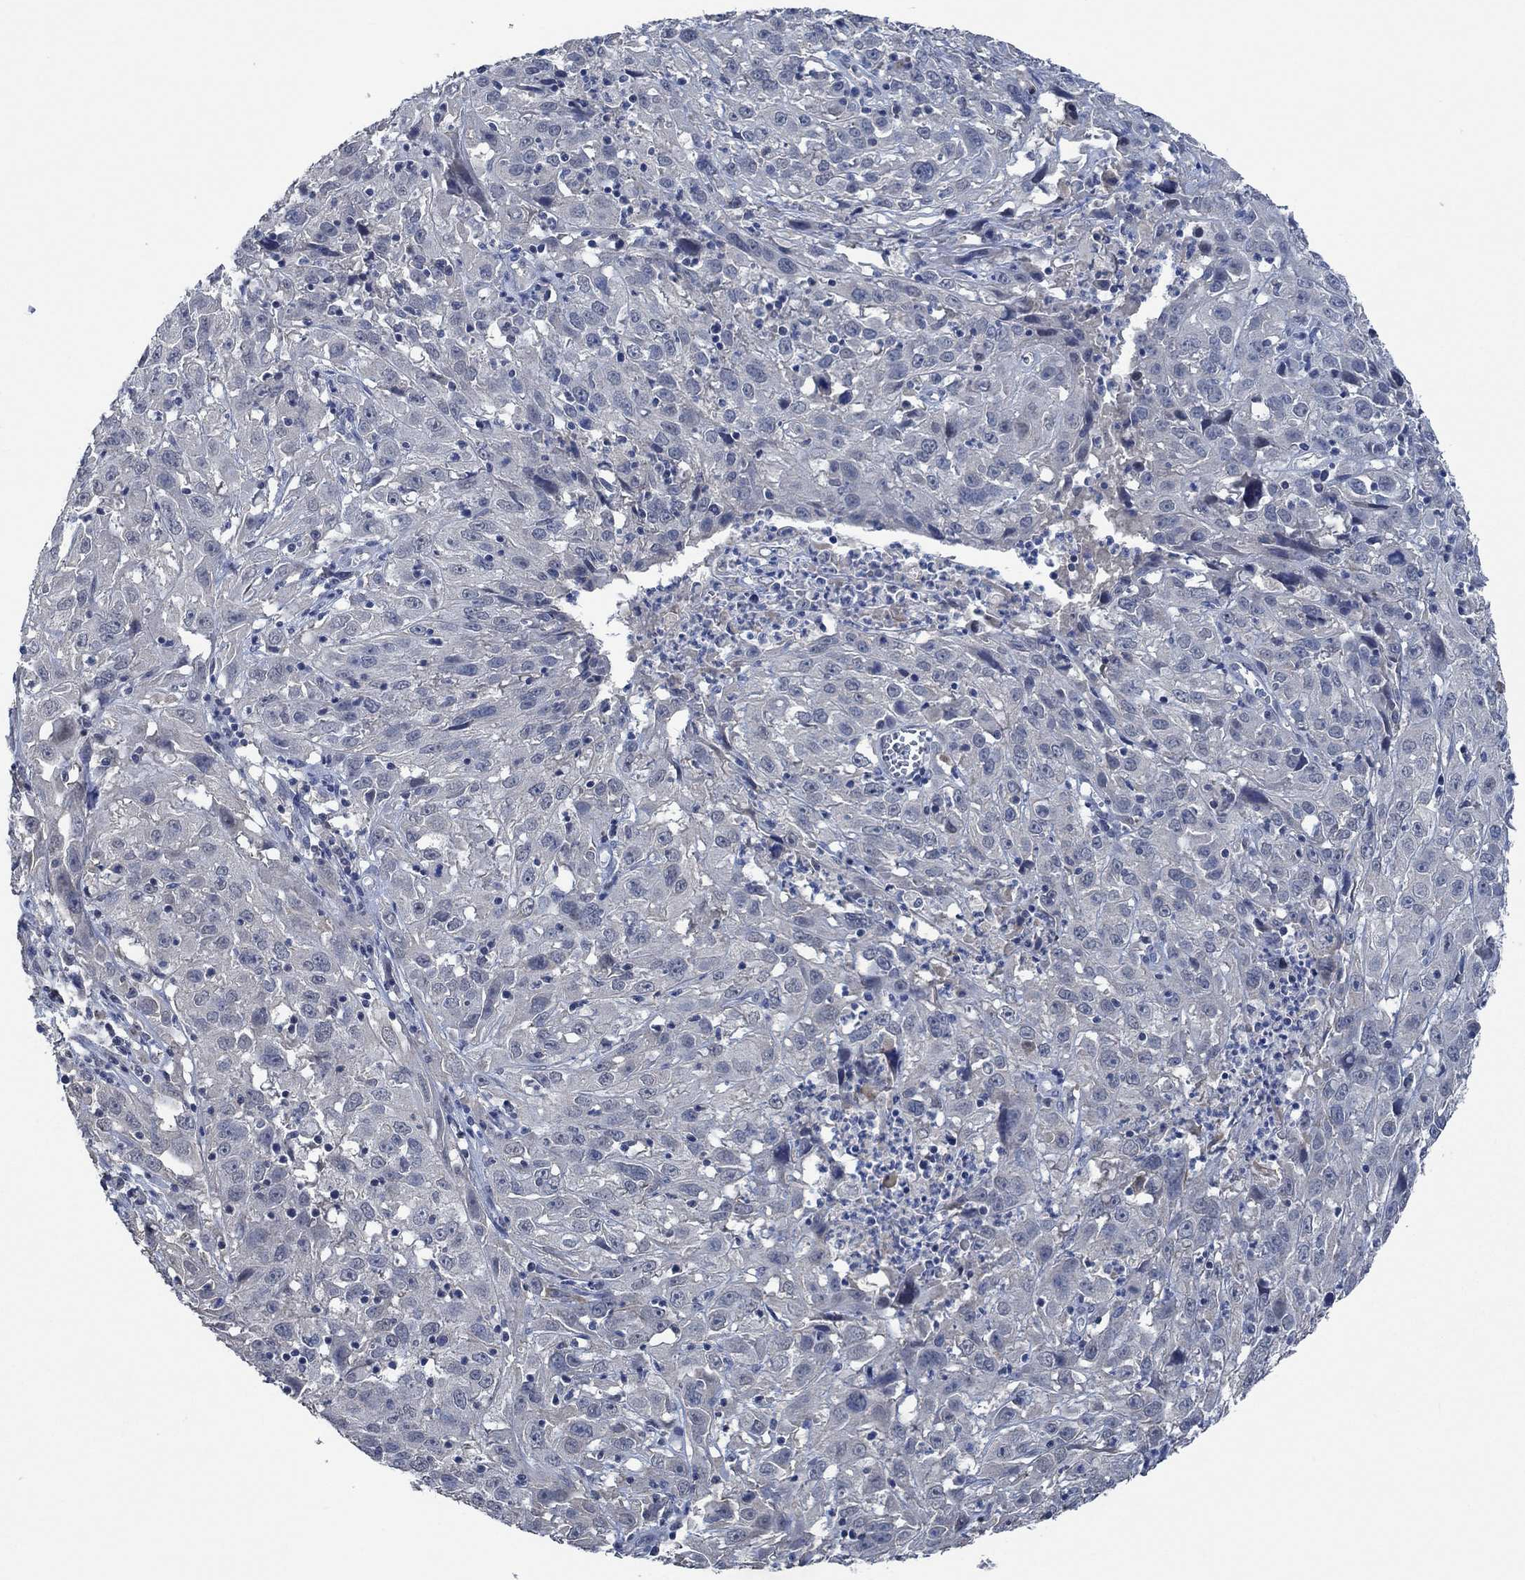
{"staining": {"intensity": "negative", "quantity": "none", "location": "none"}, "tissue": "cervical cancer", "cell_type": "Tumor cells", "image_type": "cancer", "snomed": [{"axis": "morphology", "description": "Squamous cell carcinoma, NOS"}, {"axis": "topography", "description": "Cervix"}], "caption": "Tumor cells show no significant positivity in squamous cell carcinoma (cervical).", "gene": "OBSCN", "patient": {"sex": "female", "age": 32}}